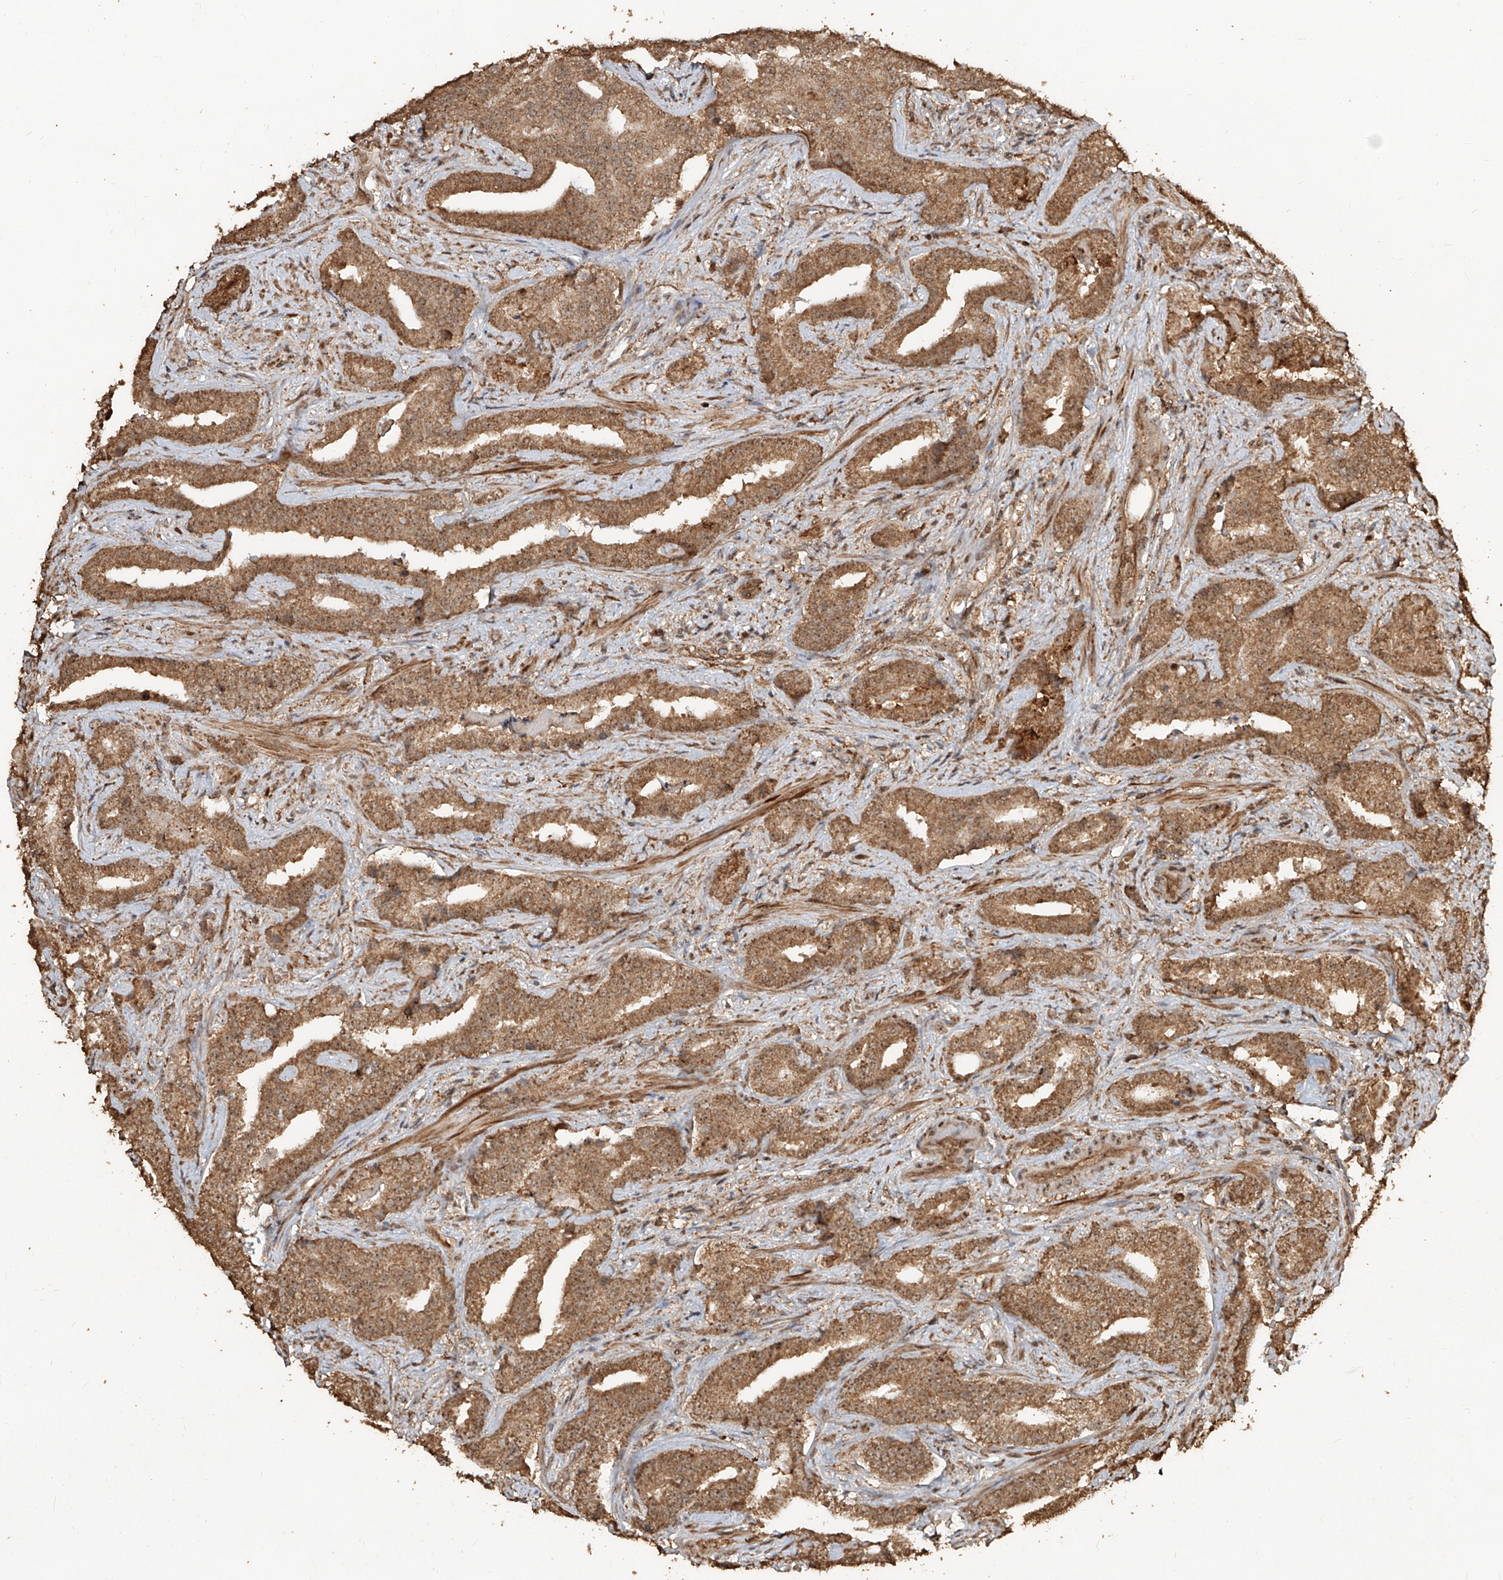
{"staining": {"intensity": "moderate", "quantity": ">75%", "location": "cytoplasmic/membranous,nuclear"}, "tissue": "prostate cancer", "cell_type": "Tumor cells", "image_type": "cancer", "snomed": [{"axis": "morphology", "description": "Adenocarcinoma, Low grade"}, {"axis": "topography", "description": "Prostate"}], "caption": "Prostate cancer stained with a protein marker shows moderate staining in tumor cells.", "gene": "ZNF660", "patient": {"sex": "male", "age": 67}}